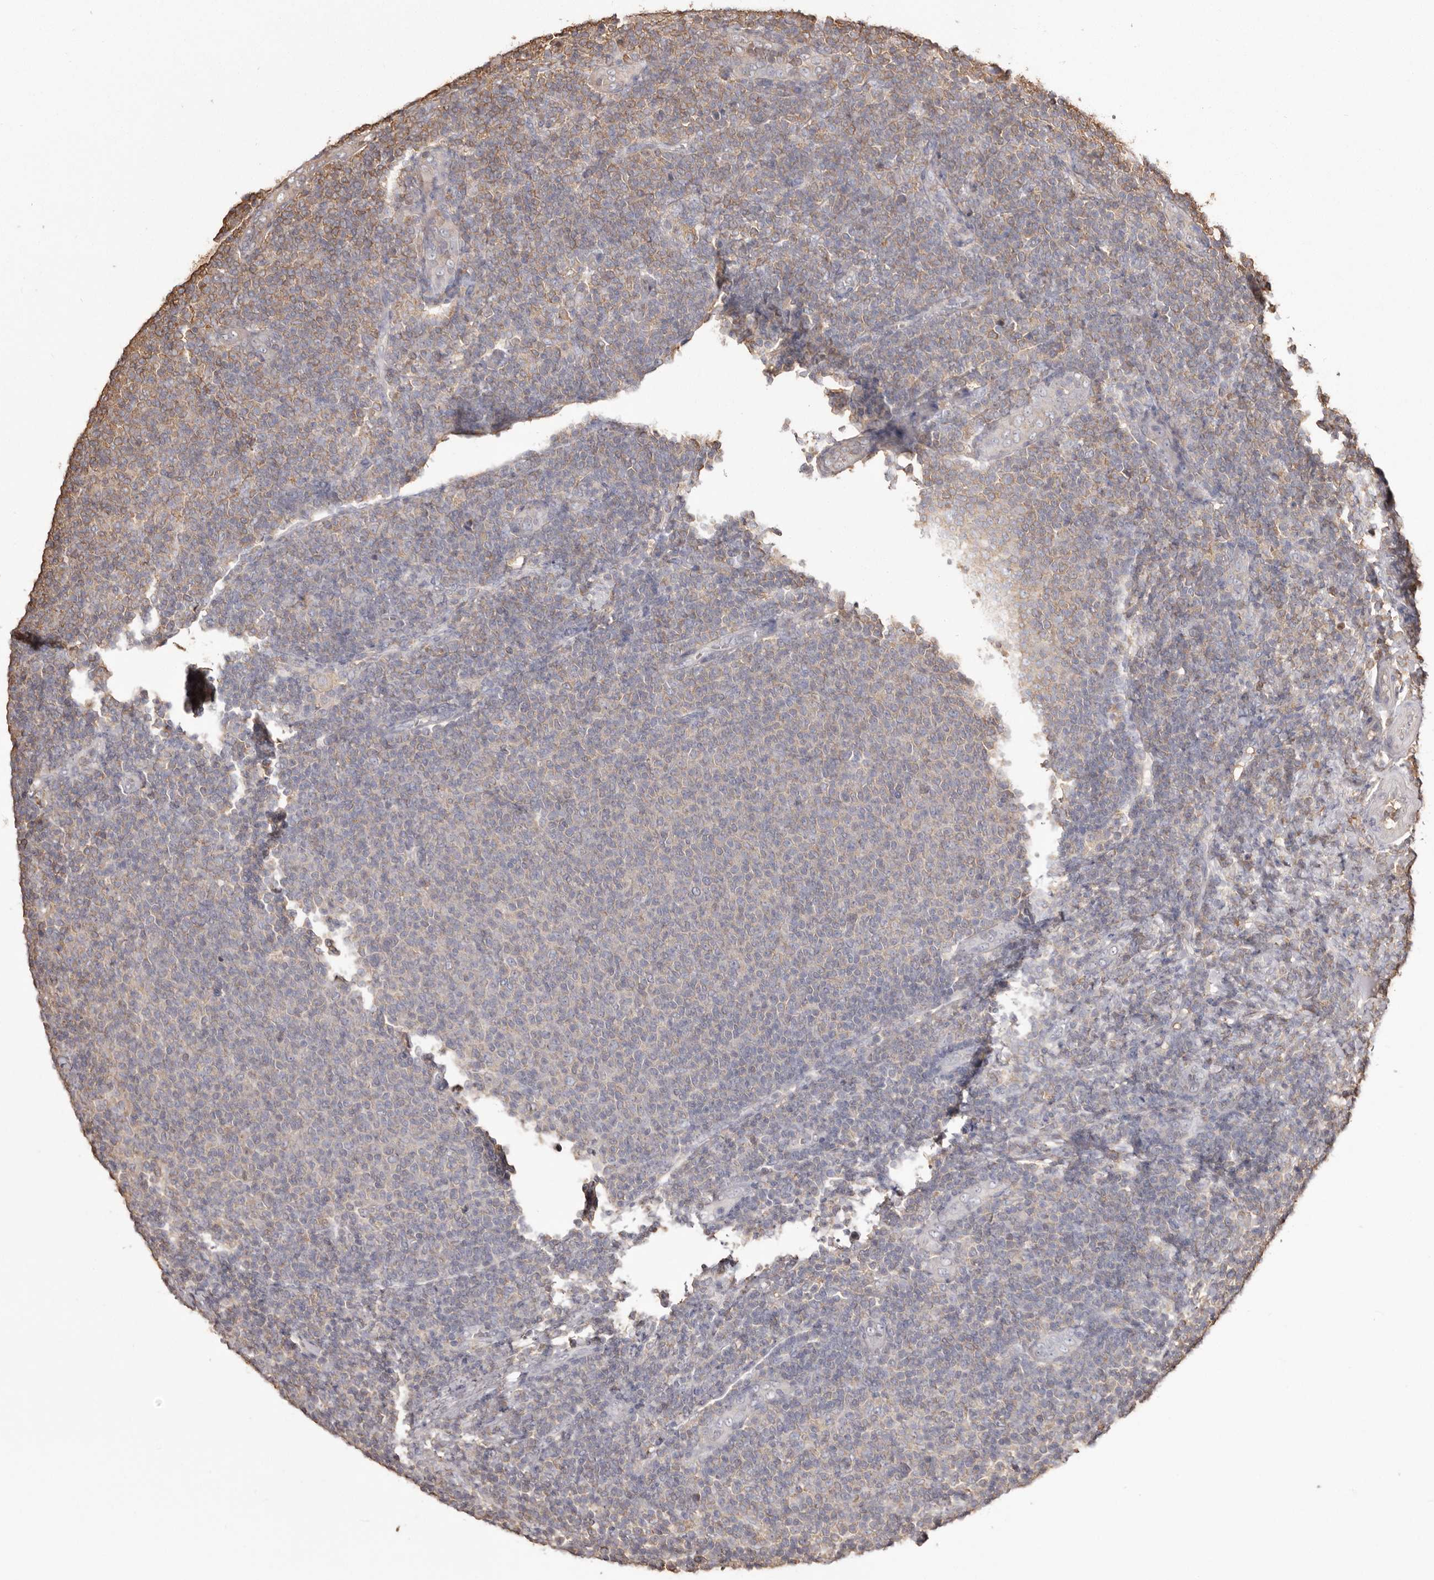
{"staining": {"intensity": "negative", "quantity": "none", "location": "none"}, "tissue": "lymphoma", "cell_type": "Tumor cells", "image_type": "cancer", "snomed": [{"axis": "morphology", "description": "Malignant lymphoma, non-Hodgkin's type, Low grade"}, {"axis": "topography", "description": "Lymph node"}], "caption": "Tumor cells are negative for brown protein staining in malignant lymphoma, non-Hodgkin's type (low-grade).", "gene": "PKM", "patient": {"sex": "male", "age": 66}}